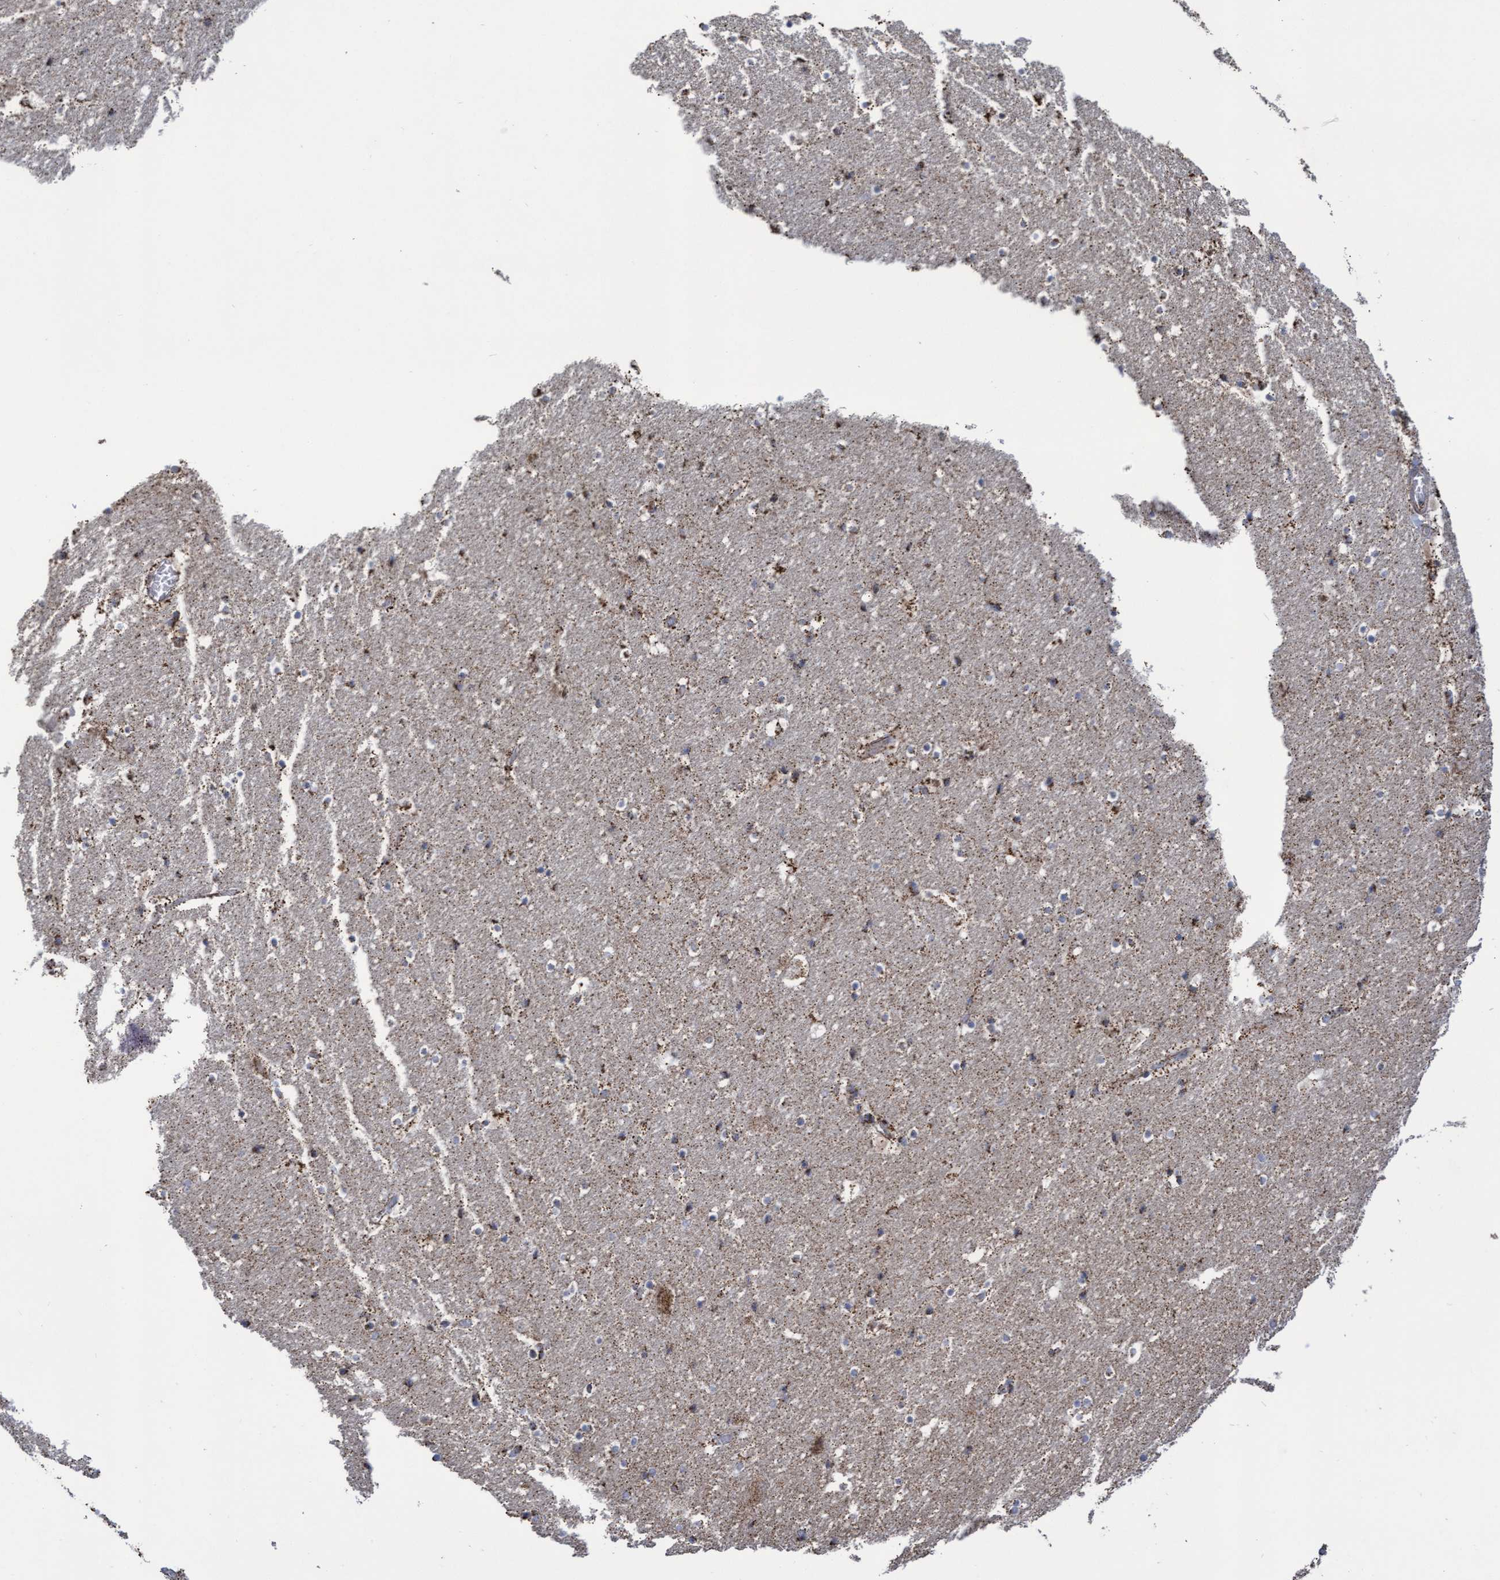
{"staining": {"intensity": "weak", "quantity": "<25%", "location": "cytoplasmic/membranous"}, "tissue": "hippocampus", "cell_type": "Glial cells", "image_type": "normal", "snomed": [{"axis": "morphology", "description": "Normal tissue, NOS"}, {"axis": "topography", "description": "Hippocampus"}], "caption": "Protein analysis of benign hippocampus shows no significant staining in glial cells.", "gene": "COBL", "patient": {"sex": "male", "age": 45}}